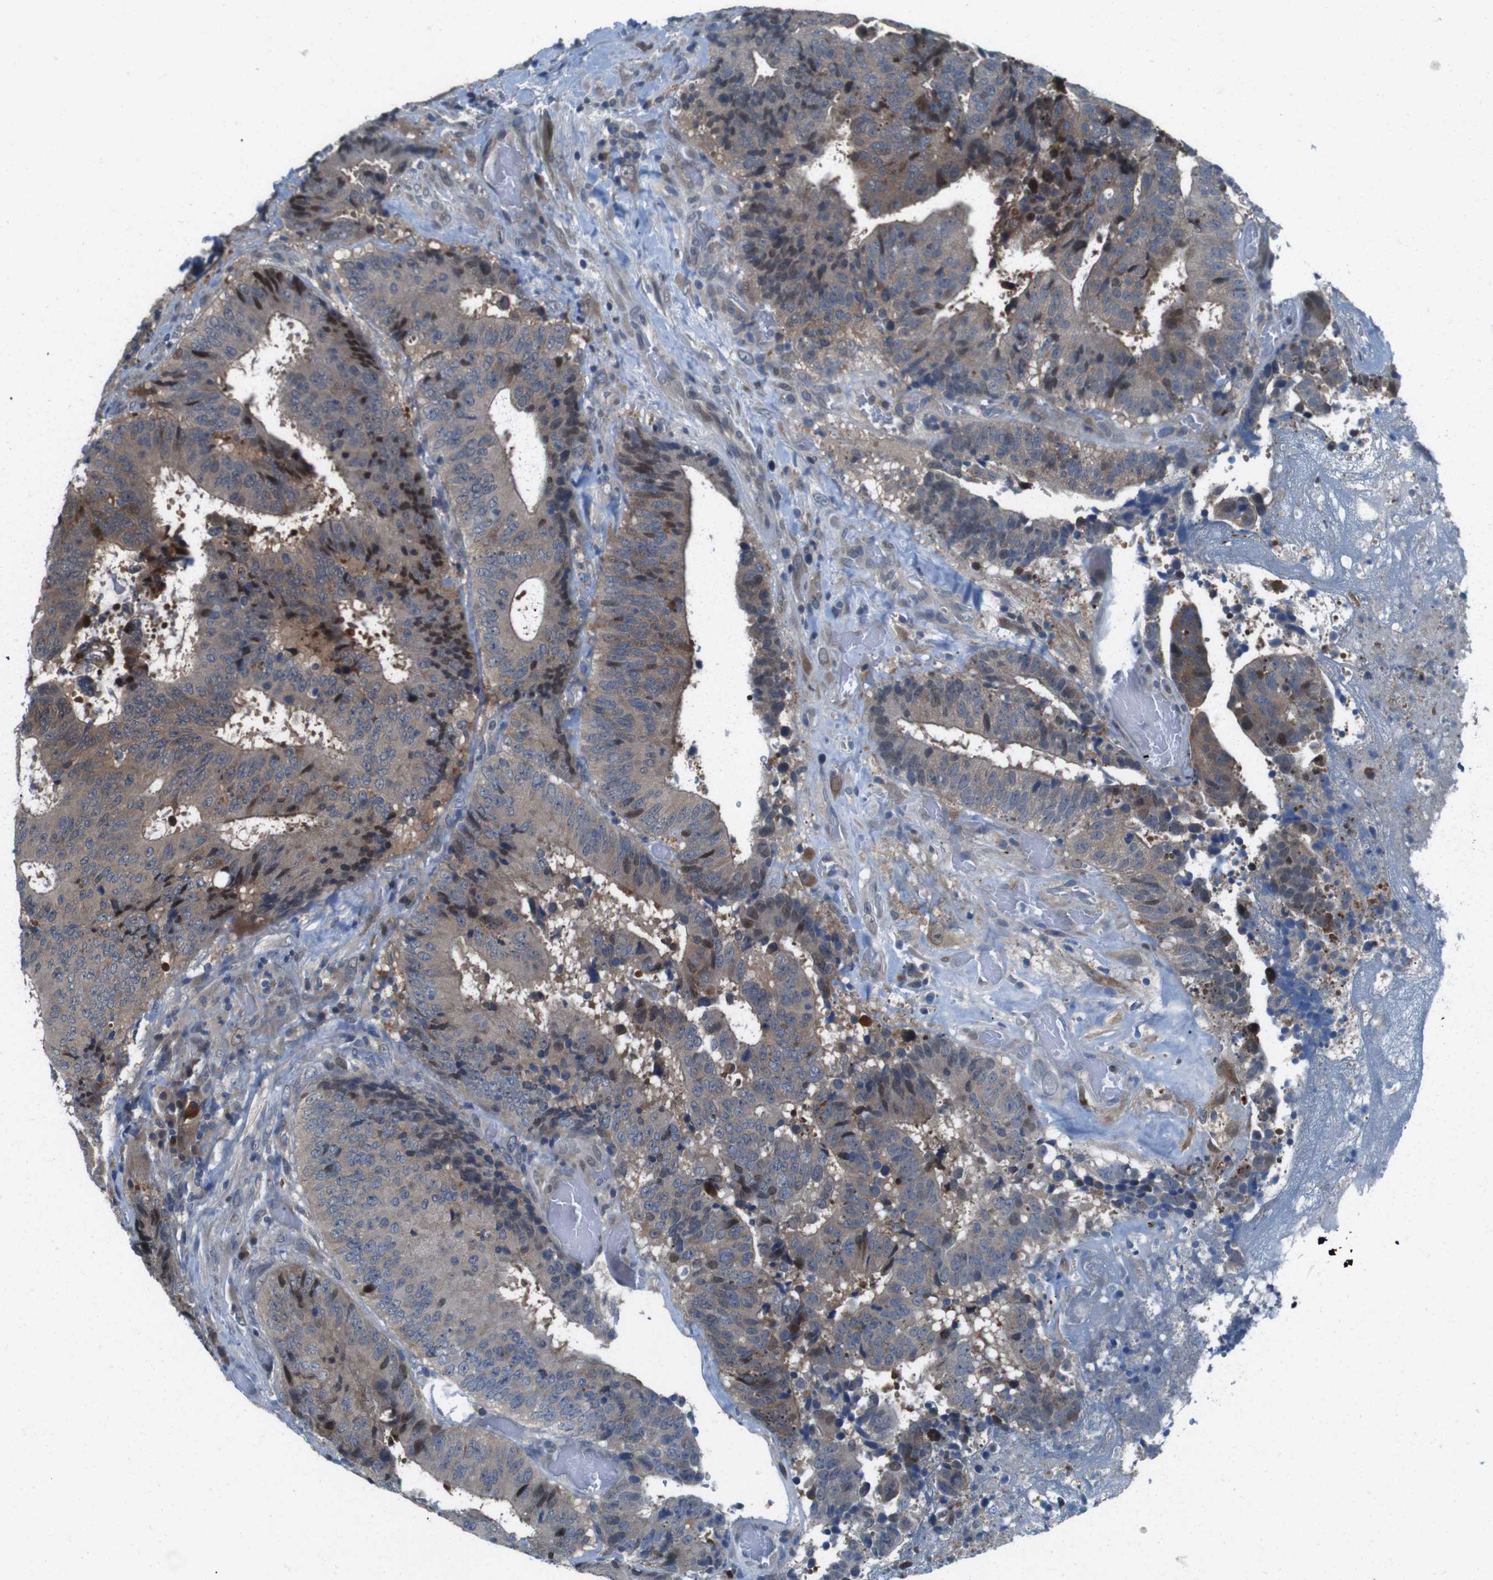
{"staining": {"intensity": "moderate", "quantity": ">75%", "location": "cytoplasmic/membranous"}, "tissue": "colorectal cancer", "cell_type": "Tumor cells", "image_type": "cancer", "snomed": [{"axis": "morphology", "description": "Adenocarcinoma, NOS"}, {"axis": "topography", "description": "Rectum"}], "caption": "Immunohistochemistry (IHC) of human colorectal adenocarcinoma demonstrates medium levels of moderate cytoplasmic/membranous staining in approximately >75% of tumor cells.", "gene": "LRP5", "patient": {"sex": "male", "age": 72}}